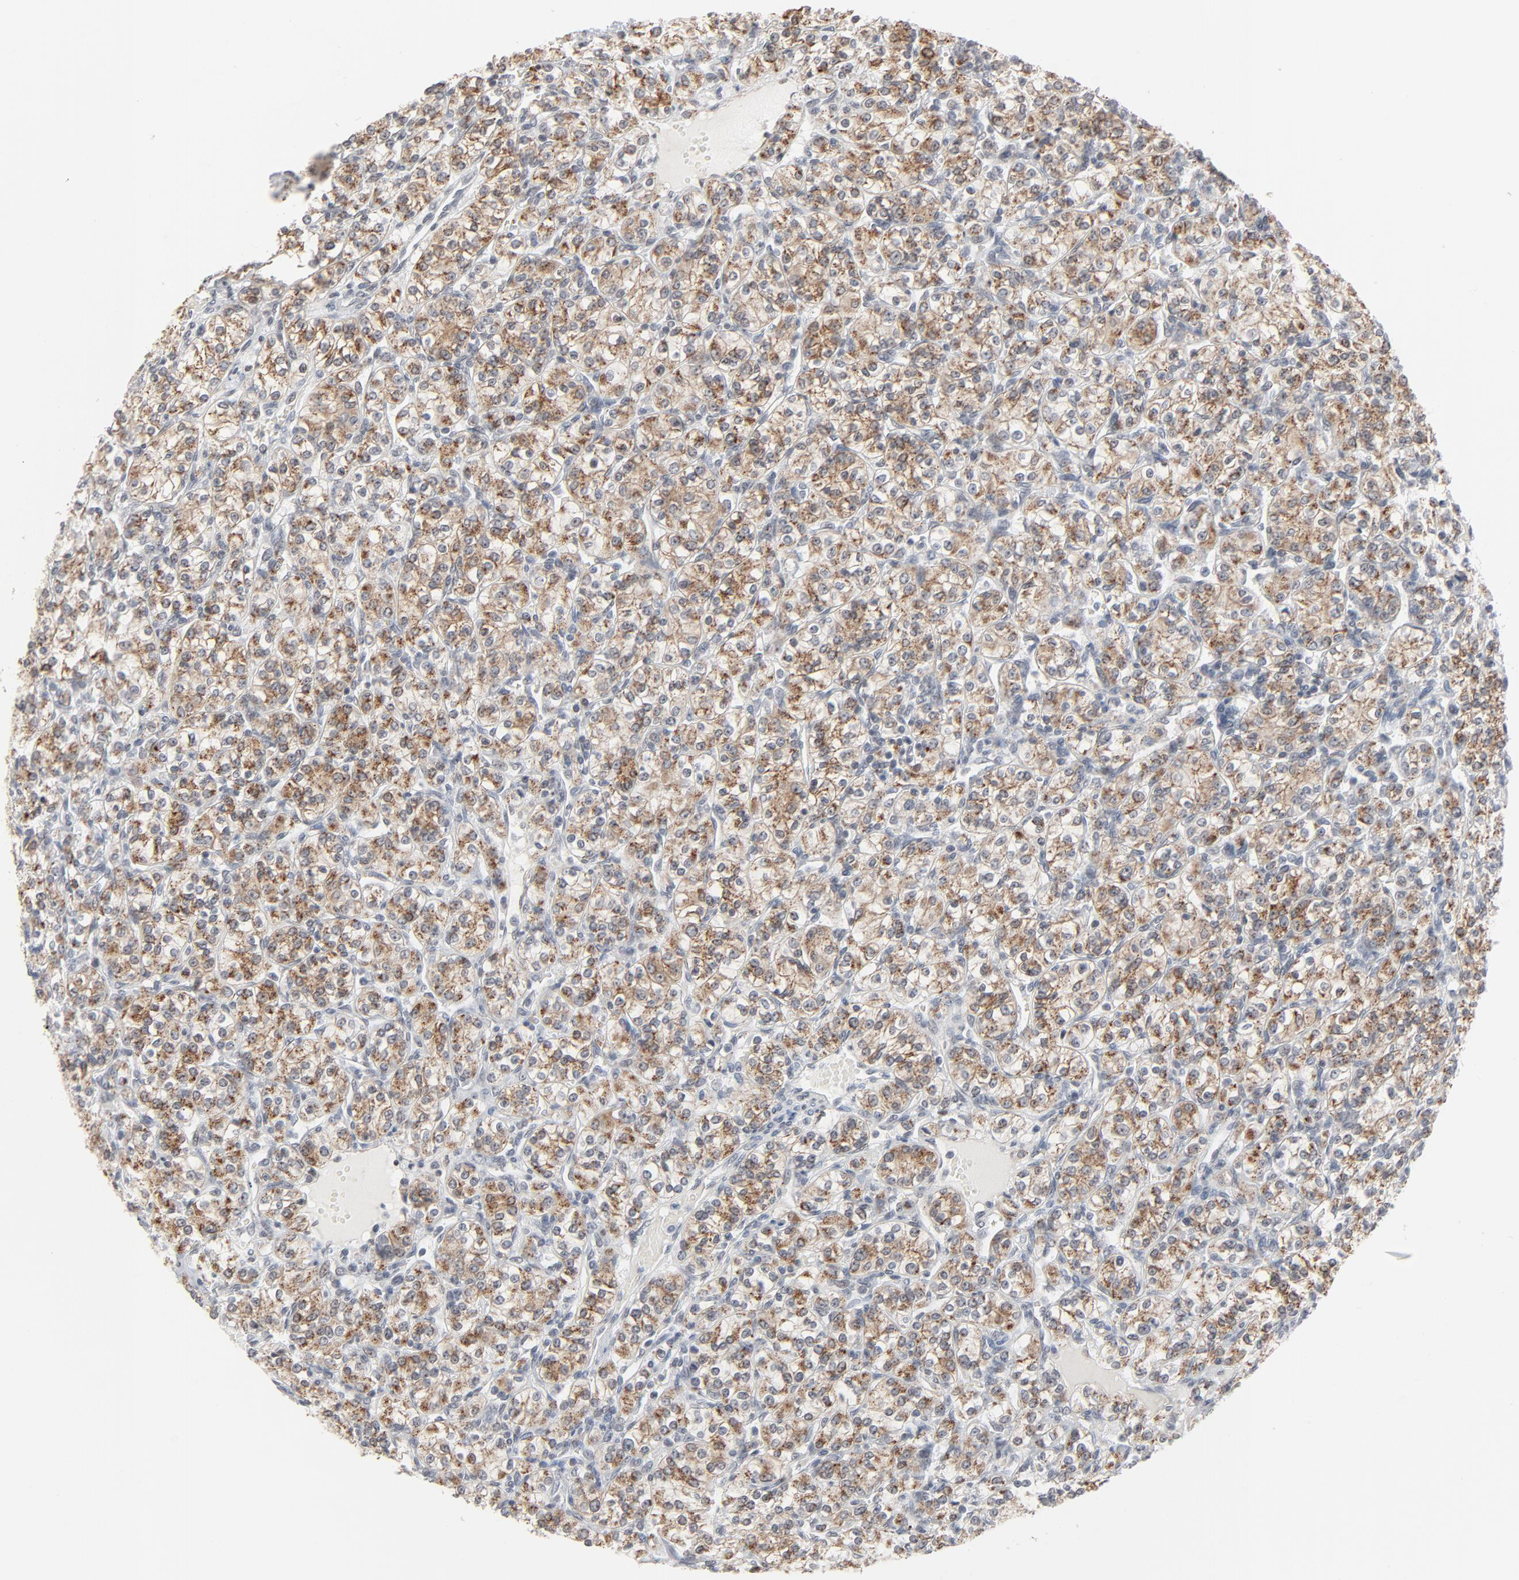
{"staining": {"intensity": "moderate", "quantity": ">75%", "location": "cytoplasmic/membranous"}, "tissue": "renal cancer", "cell_type": "Tumor cells", "image_type": "cancer", "snomed": [{"axis": "morphology", "description": "Adenocarcinoma, NOS"}, {"axis": "topography", "description": "Kidney"}], "caption": "Immunohistochemistry histopathology image of adenocarcinoma (renal) stained for a protein (brown), which reveals medium levels of moderate cytoplasmic/membranous staining in approximately >75% of tumor cells.", "gene": "ITPR3", "patient": {"sex": "male", "age": 77}}